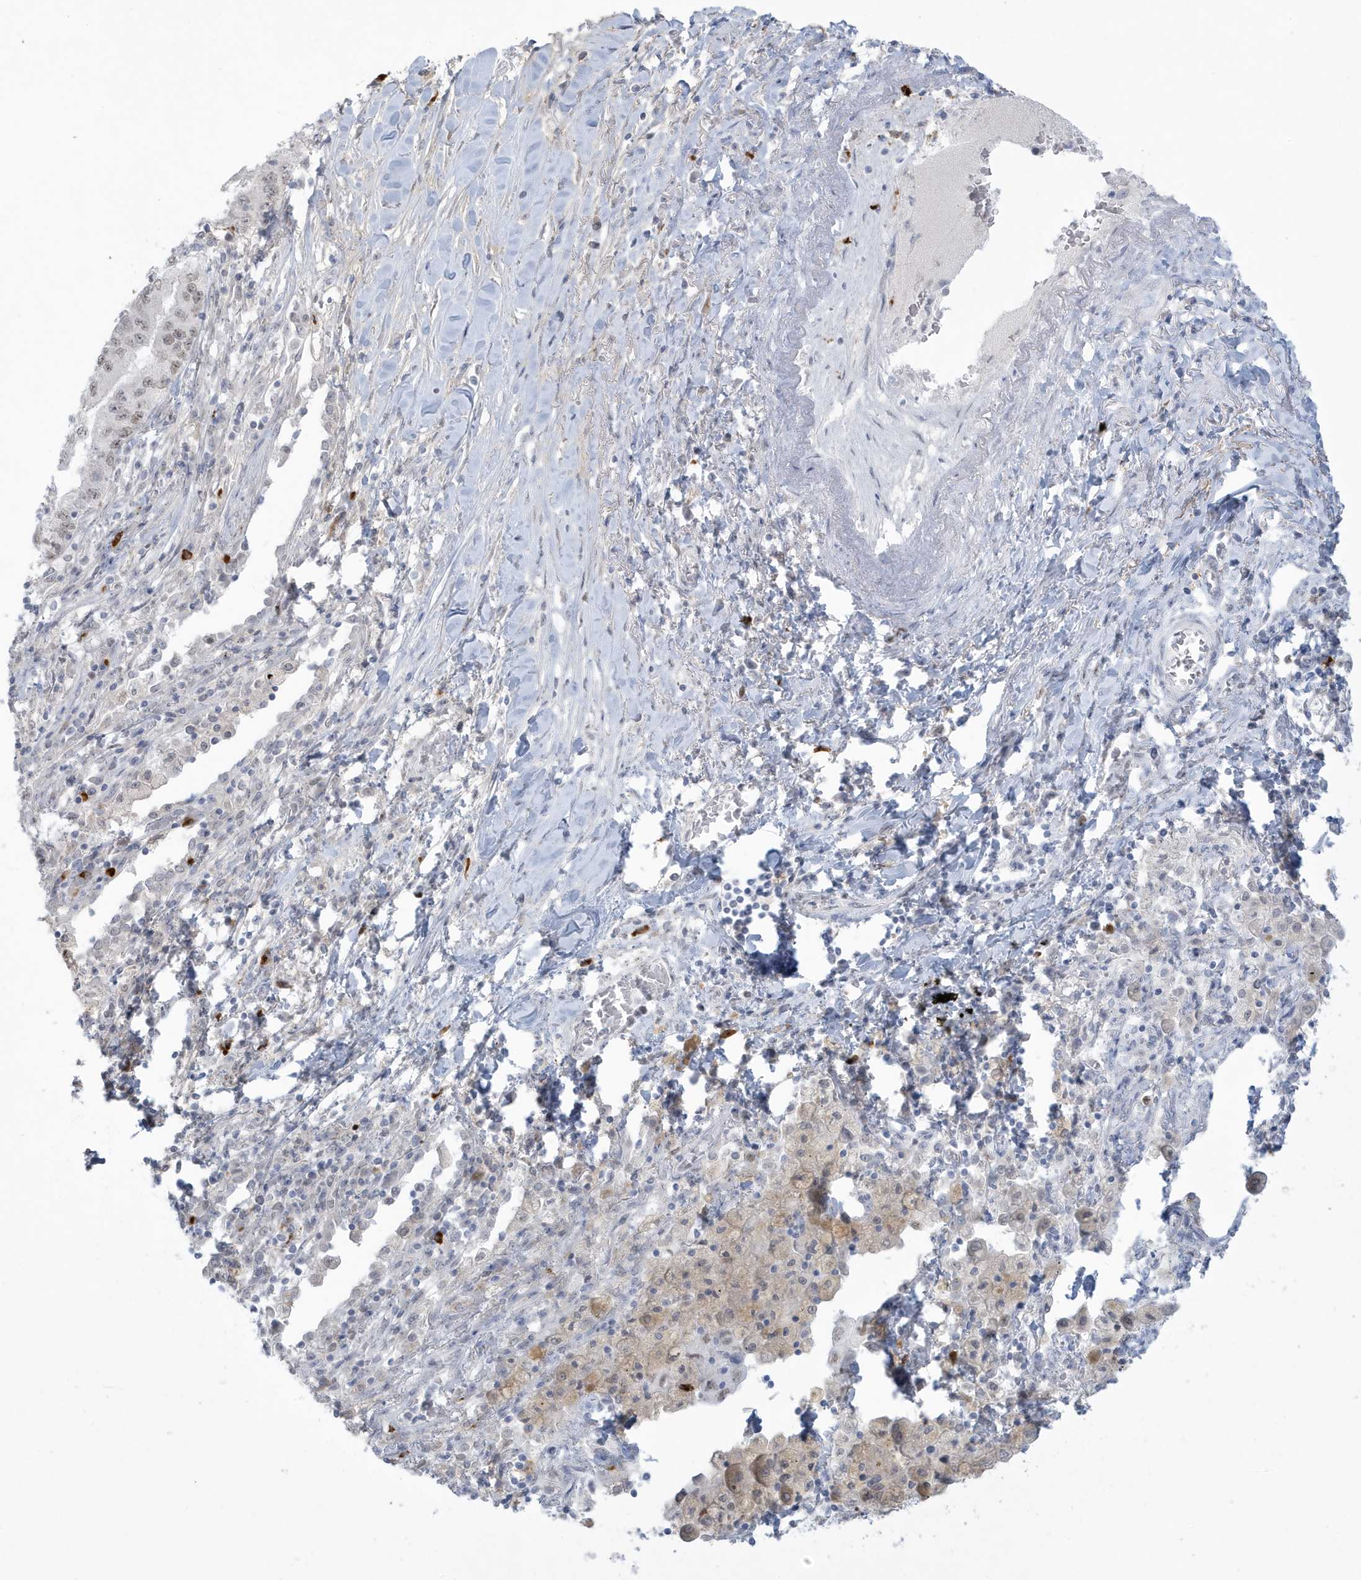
{"staining": {"intensity": "weak", "quantity": "25%-75%", "location": "nuclear"}, "tissue": "lung cancer", "cell_type": "Tumor cells", "image_type": "cancer", "snomed": [{"axis": "morphology", "description": "Adenocarcinoma, NOS"}, {"axis": "topography", "description": "Lung"}], "caption": "There is low levels of weak nuclear staining in tumor cells of lung cancer, as demonstrated by immunohistochemical staining (brown color).", "gene": "HERC6", "patient": {"sex": "female", "age": 51}}